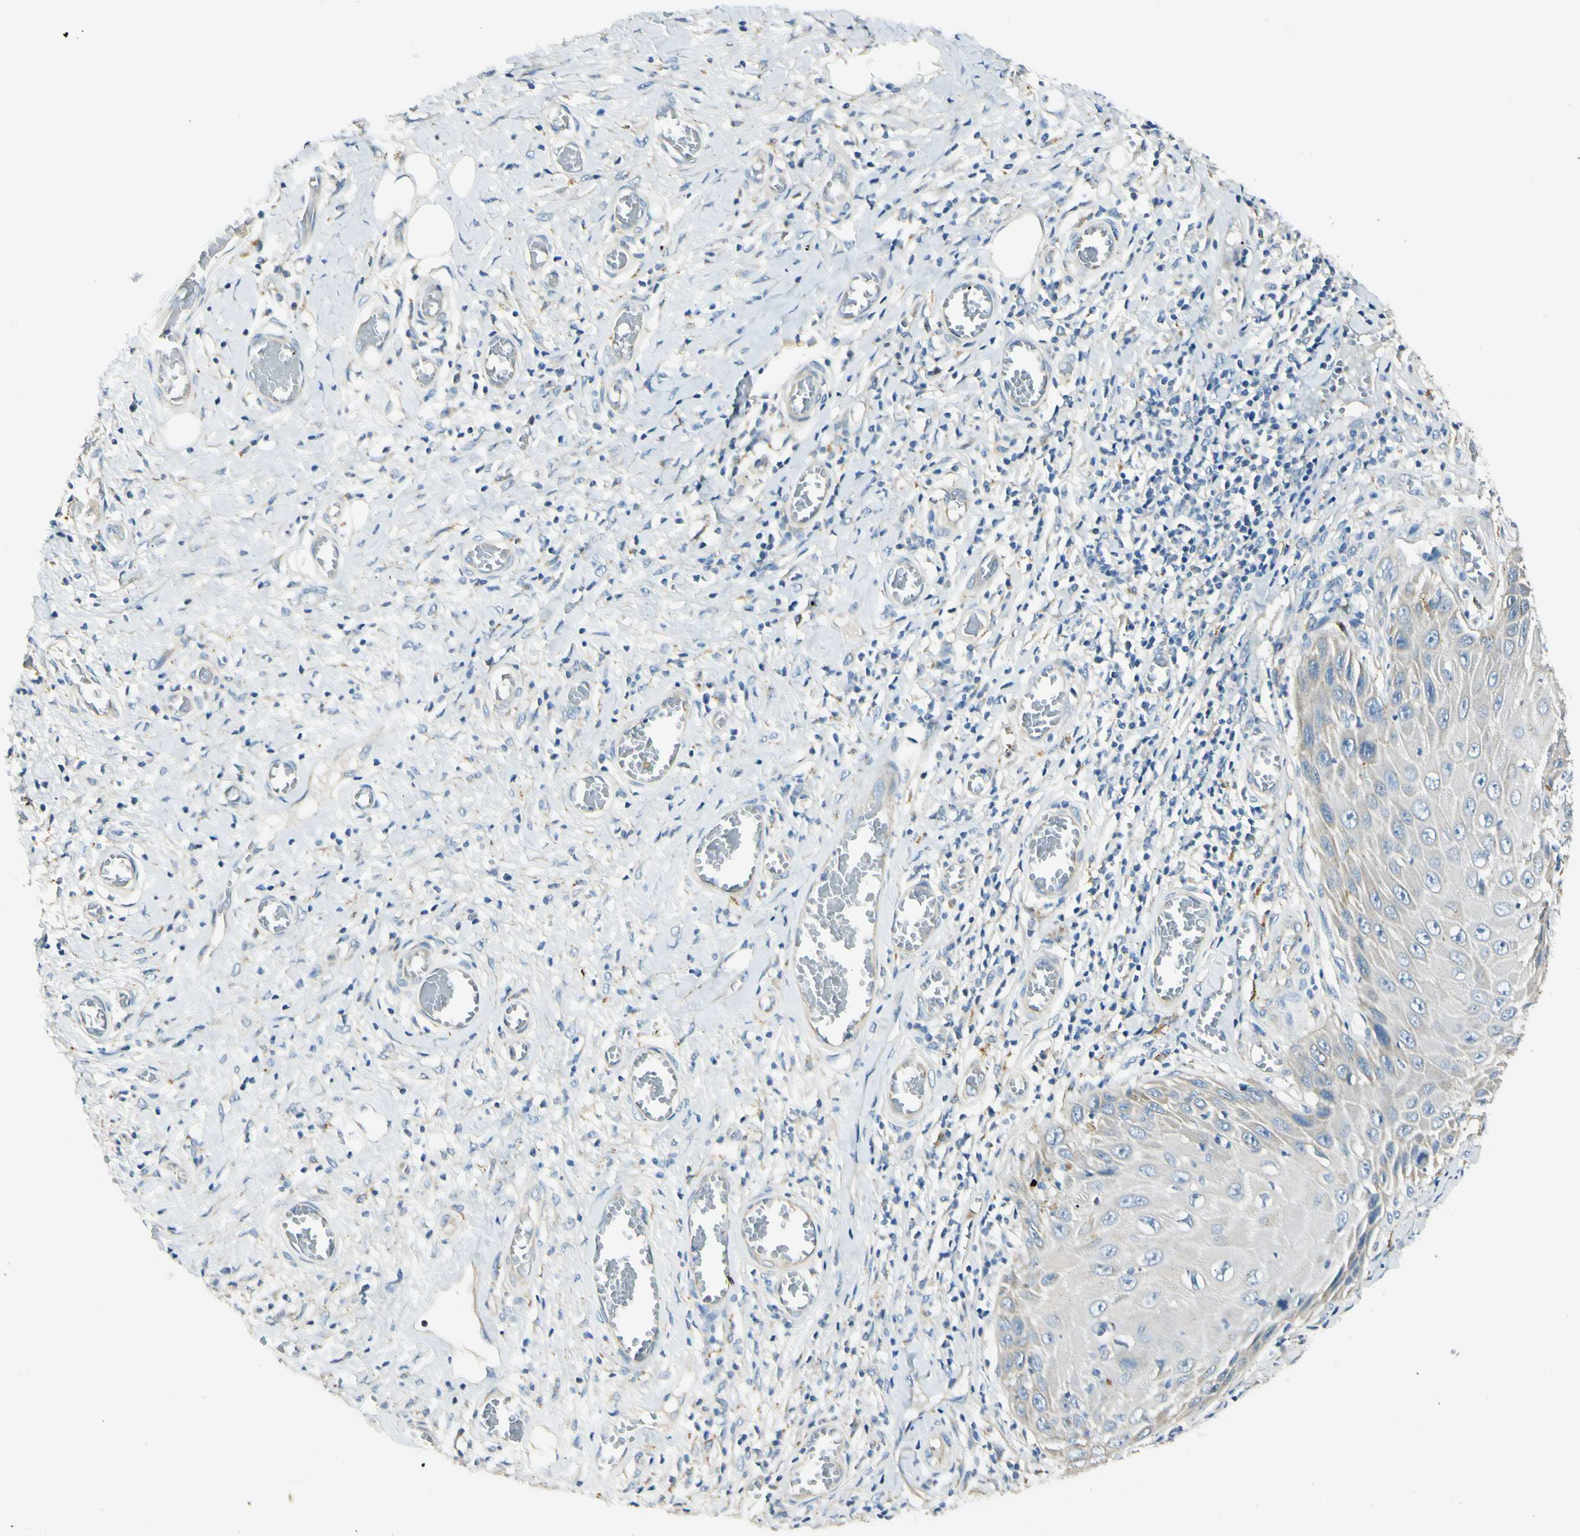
{"staining": {"intensity": "negative", "quantity": "none", "location": "none"}, "tissue": "skin cancer", "cell_type": "Tumor cells", "image_type": "cancer", "snomed": [{"axis": "morphology", "description": "Squamous cell carcinoma, NOS"}, {"axis": "topography", "description": "Skin"}], "caption": "A photomicrograph of human skin cancer (squamous cell carcinoma) is negative for staining in tumor cells. The staining is performed using DAB (3,3'-diaminobenzidine) brown chromogen with nuclei counter-stained in using hematoxylin.", "gene": "LAMA3", "patient": {"sex": "female", "age": 73}}